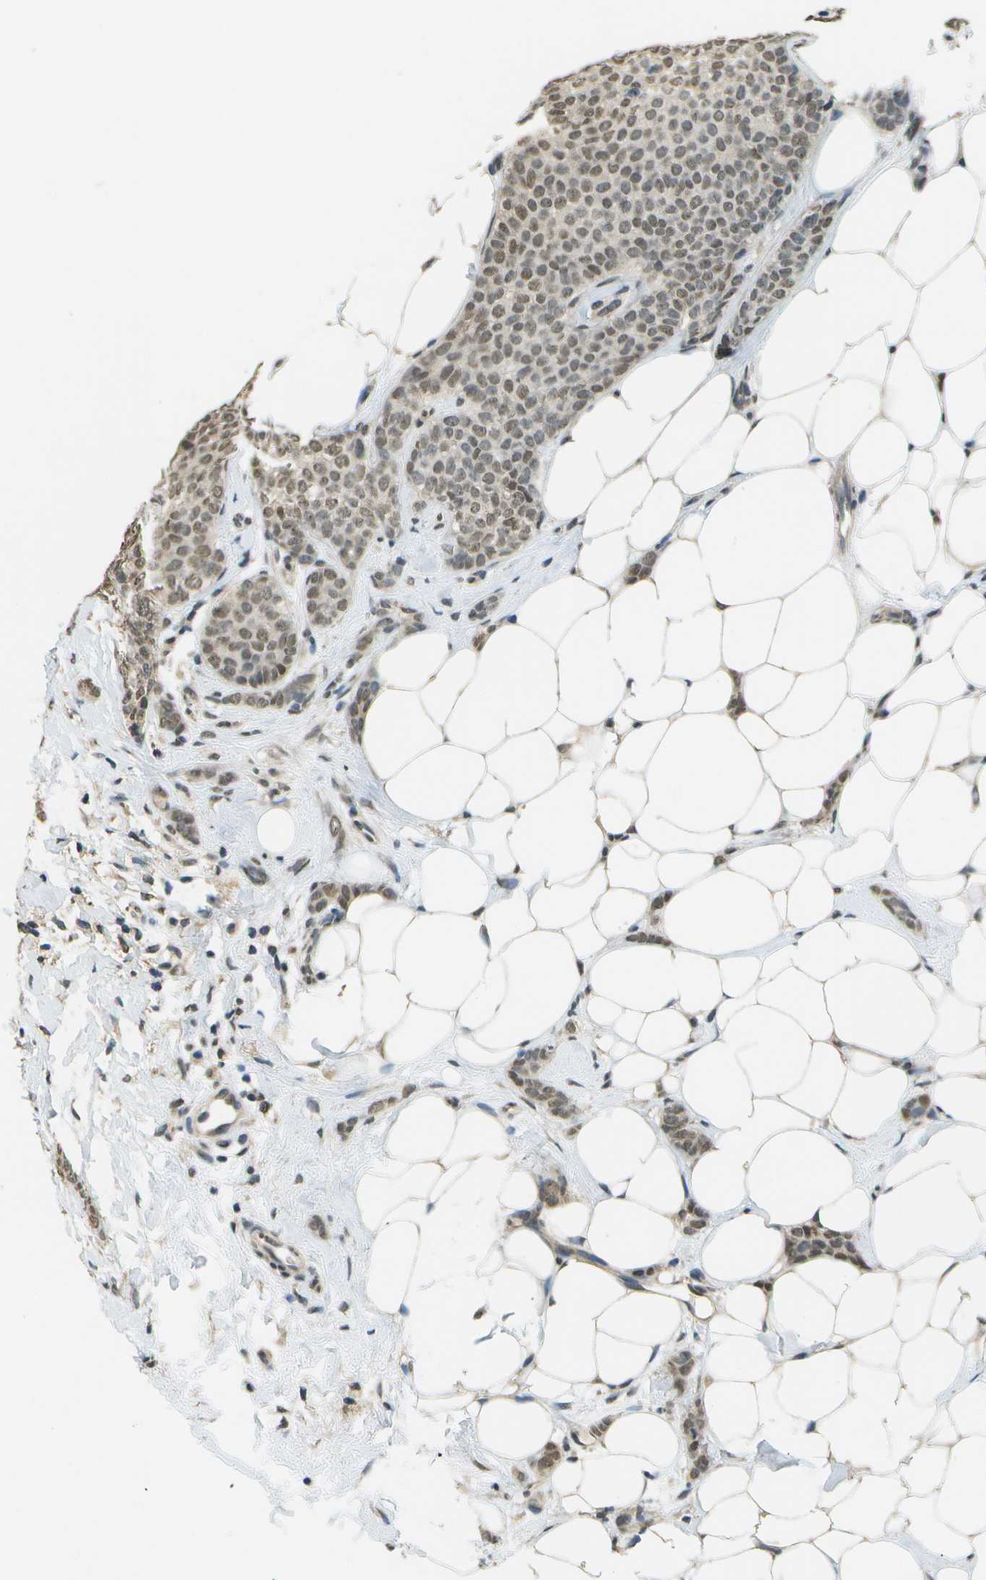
{"staining": {"intensity": "moderate", "quantity": ">75%", "location": "nuclear"}, "tissue": "breast cancer", "cell_type": "Tumor cells", "image_type": "cancer", "snomed": [{"axis": "morphology", "description": "Lobular carcinoma"}, {"axis": "topography", "description": "Skin"}, {"axis": "topography", "description": "Breast"}], "caption": "Protein expression by IHC demonstrates moderate nuclear expression in about >75% of tumor cells in breast lobular carcinoma.", "gene": "ABL2", "patient": {"sex": "female", "age": 46}}